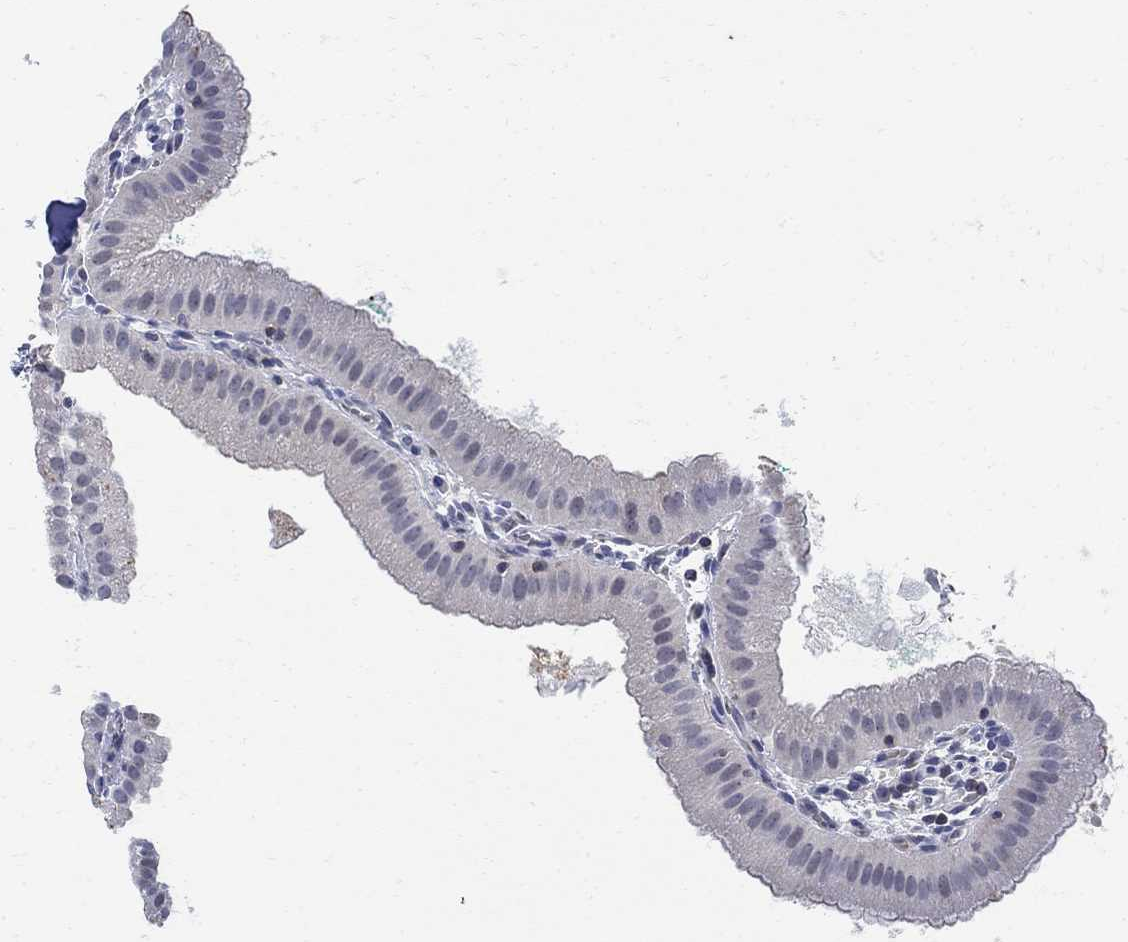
{"staining": {"intensity": "moderate", "quantity": "<25%", "location": "cytoplasmic/membranous"}, "tissue": "gallbladder", "cell_type": "Glandular cells", "image_type": "normal", "snomed": [{"axis": "morphology", "description": "Normal tissue, NOS"}, {"axis": "topography", "description": "Gallbladder"}], "caption": "Immunohistochemistry (IHC) staining of unremarkable gallbladder, which reveals low levels of moderate cytoplasmic/membranous expression in approximately <25% of glandular cells indicating moderate cytoplasmic/membranous protein staining. The staining was performed using DAB (brown) for protein detection and nuclei were counterstained in hematoxylin (blue).", "gene": "PHF21B", "patient": {"sex": "male", "age": 67}}